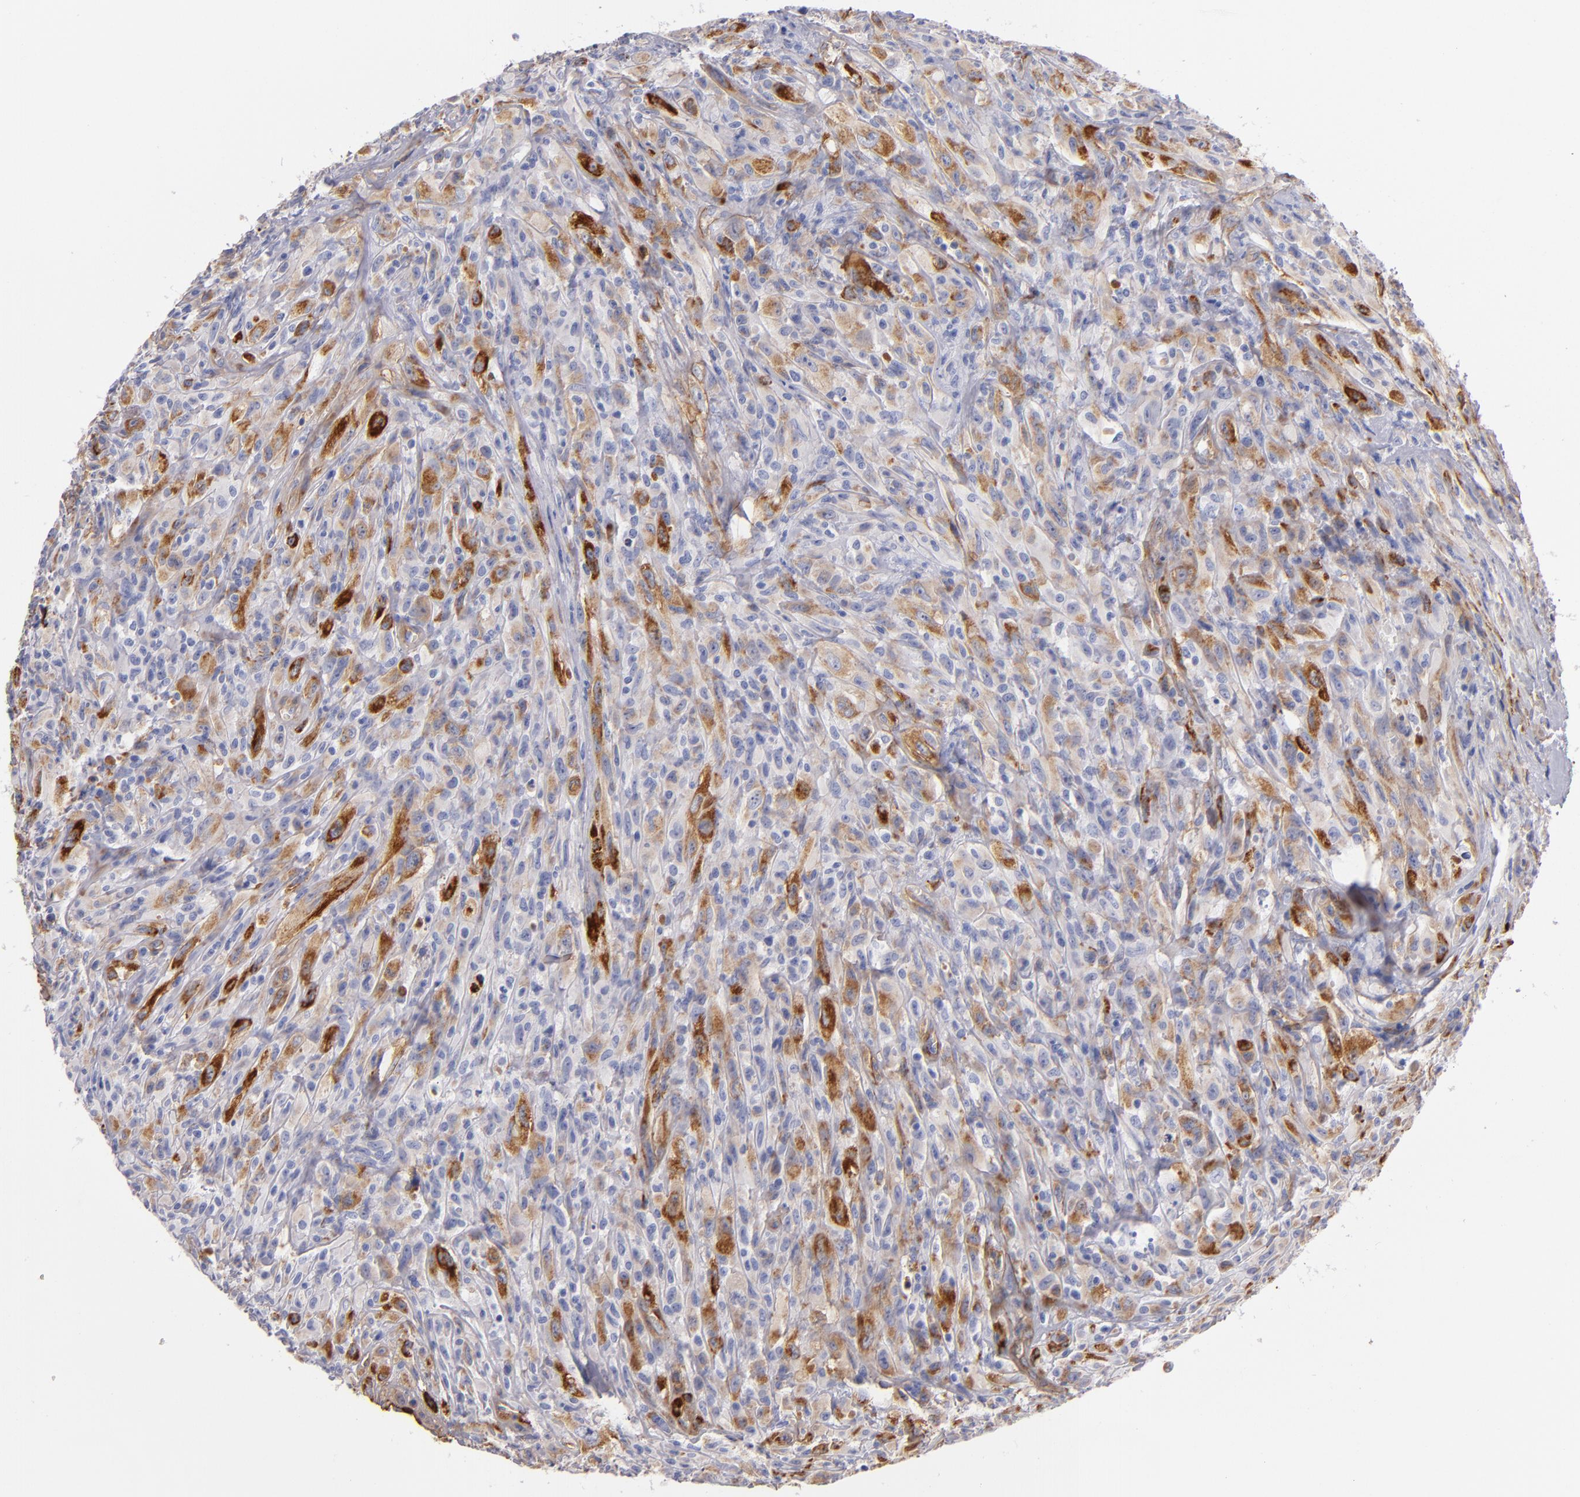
{"staining": {"intensity": "moderate", "quantity": "25%-75%", "location": "cytoplasmic/membranous"}, "tissue": "glioma", "cell_type": "Tumor cells", "image_type": "cancer", "snomed": [{"axis": "morphology", "description": "Glioma, malignant, High grade"}, {"axis": "topography", "description": "Brain"}], "caption": "Brown immunohistochemical staining in high-grade glioma (malignant) shows moderate cytoplasmic/membranous staining in about 25%-75% of tumor cells. The protein of interest is shown in brown color, while the nuclei are stained blue.", "gene": "LAMC1", "patient": {"sex": "male", "age": 48}}